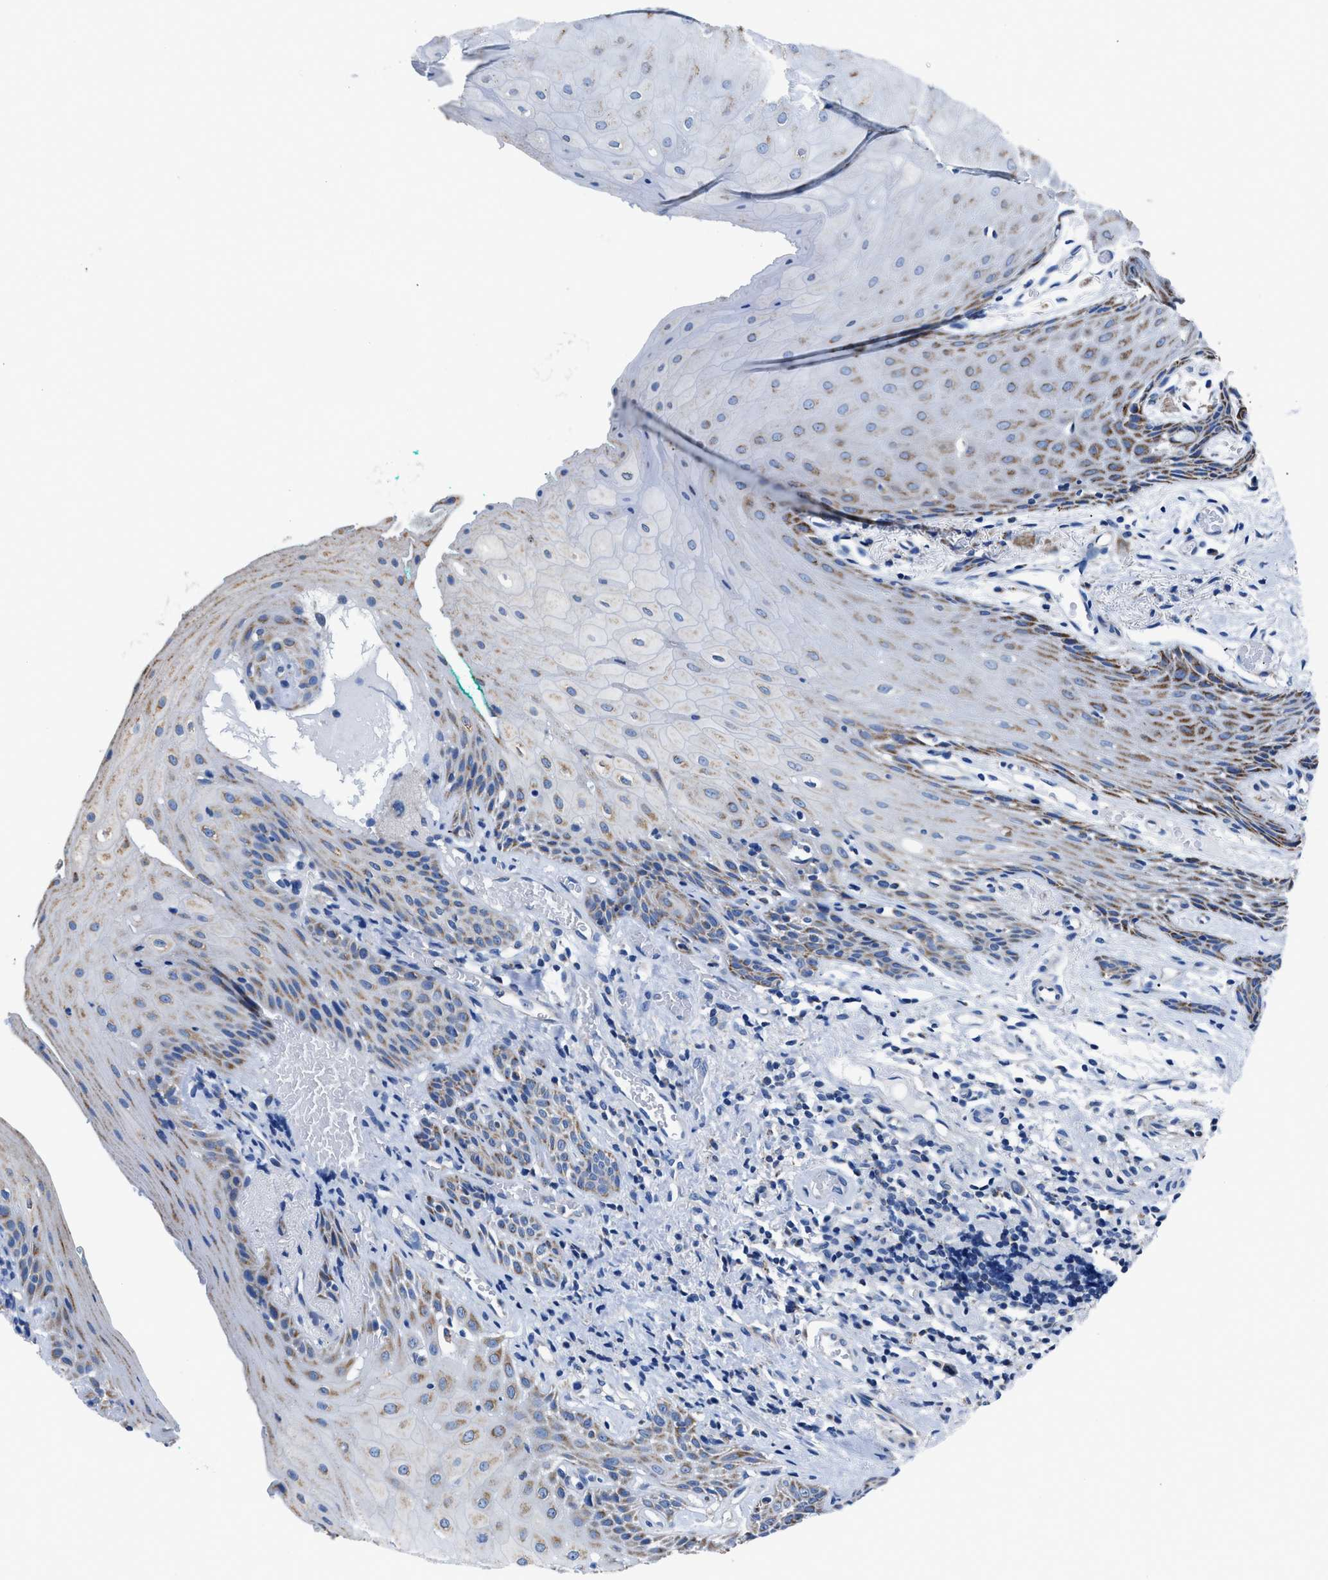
{"staining": {"intensity": "moderate", "quantity": "25%-75%", "location": "cytoplasmic/membranous"}, "tissue": "oral mucosa", "cell_type": "Squamous epithelial cells", "image_type": "normal", "snomed": [{"axis": "morphology", "description": "Normal tissue, NOS"}, {"axis": "morphology", "description": "Squamous cell carcinoma, NOS"}, {"axis": "topography", "description": "Oral tissue"}, {"axis": "topography", "description": "Salivary gland"}, {"axis": "topography", "description": "Head-Neck"}], "caption": "A medium amount of moderate cytoplasmic/membranous positivity is appreciated in about 25%-75% of squamous epithelial cells in benign oral mucosa.", "gene": "ZDHHC3", "patient": {"sex": "female", "age": 62}}